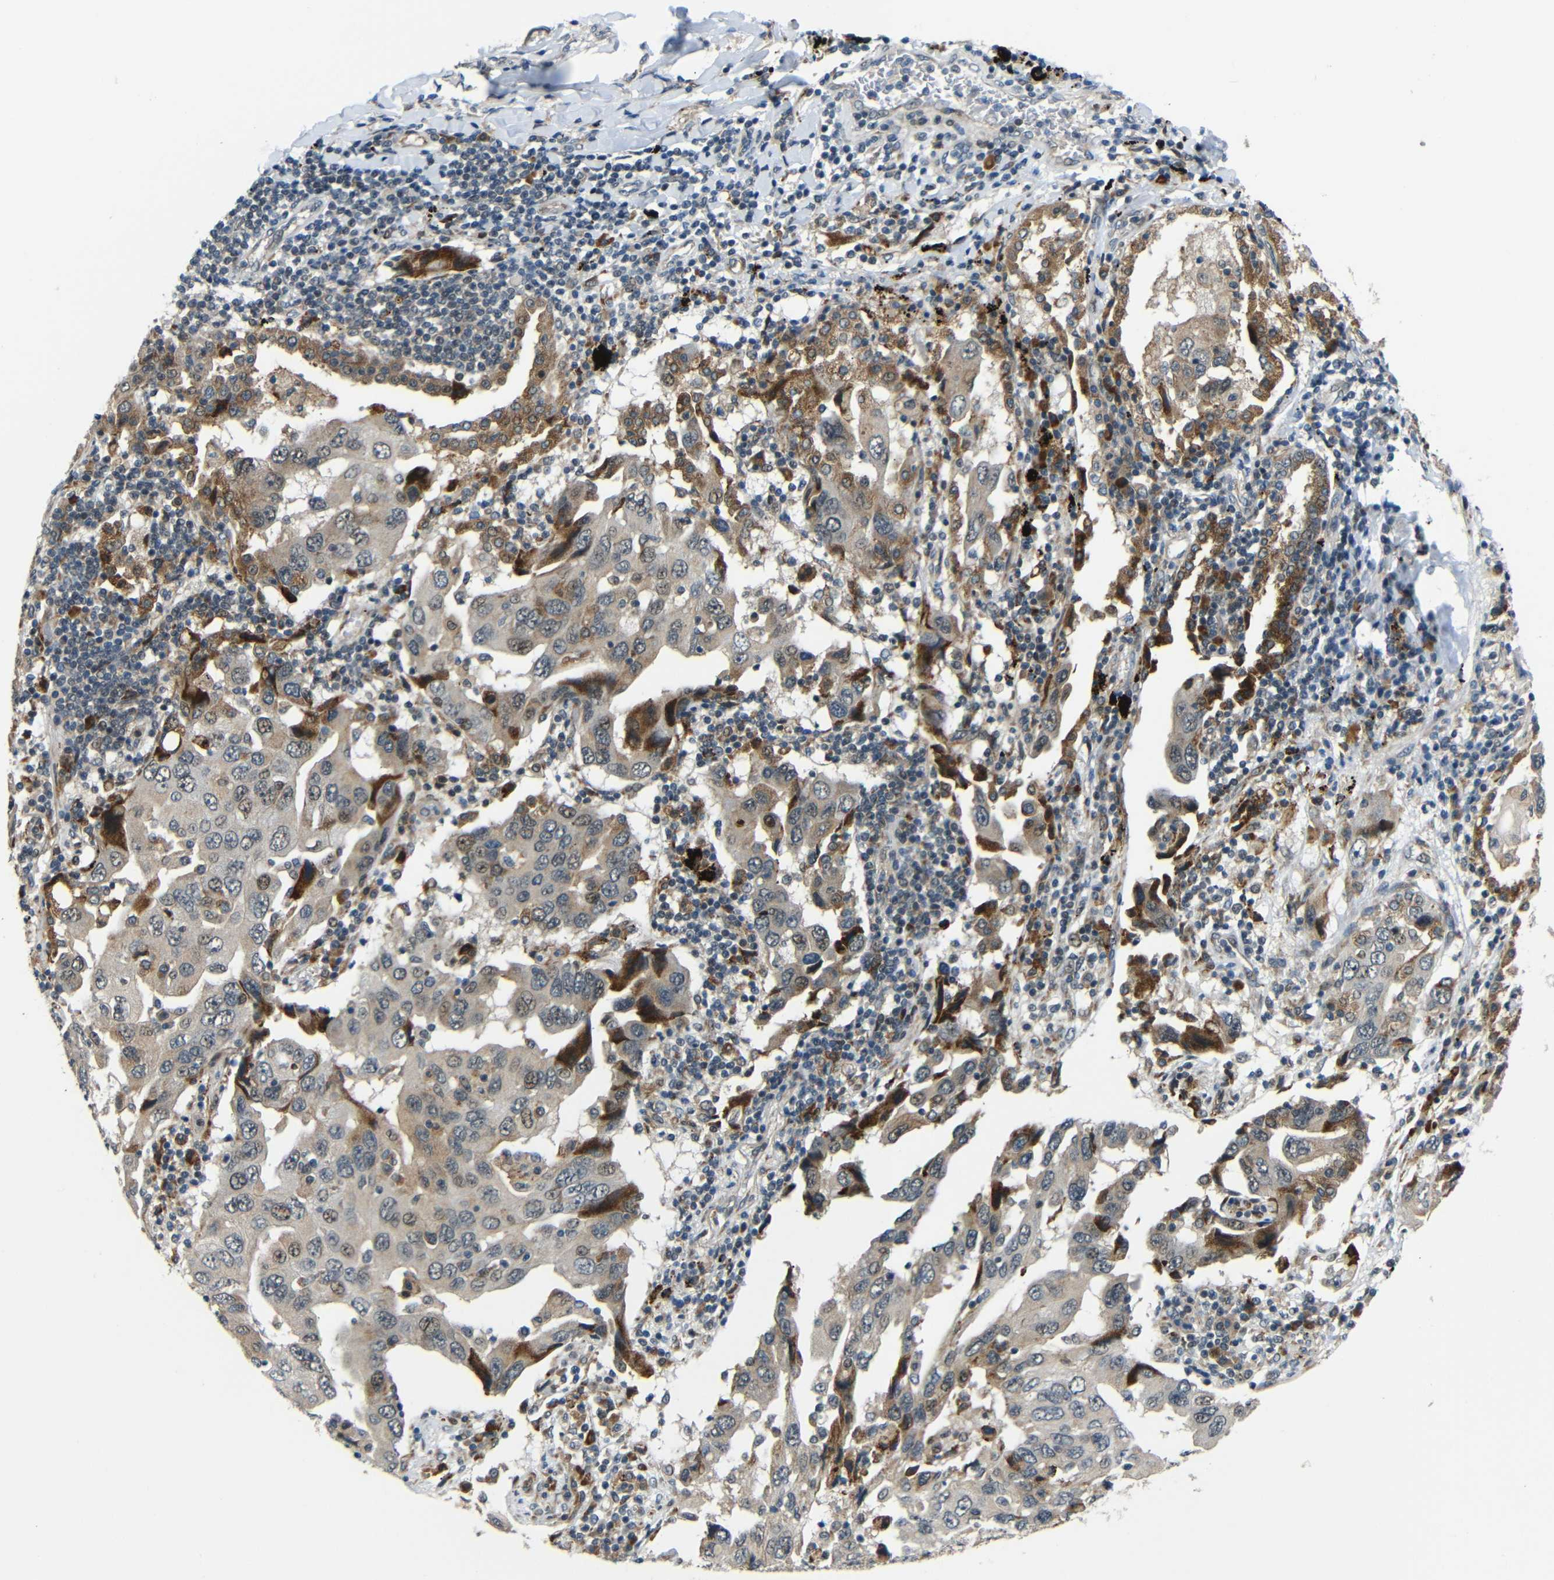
{"staining": {"intensity": "moderate", "quantity": ">75%", "location": "cytoplasmic/membranous"}, "tissue": "lung cancer", "cell_type": "Tumor cells", "image_type": "cancer", "snomed": [{"axis": "morphology", "description": "Adenocarcinoma, NOS"}, {"axis": "topography", "description": "Lung"}], "caption": "An immunohistochemistry histopathology image of tumor tissue is shown. Protein staining in brown highlights moderate cytoplasmic/membranous positivity in lung adenocarcinoma within tumor cells.", "gene": "SYDE1", "patient": {"sex": "female", "age": 65}}